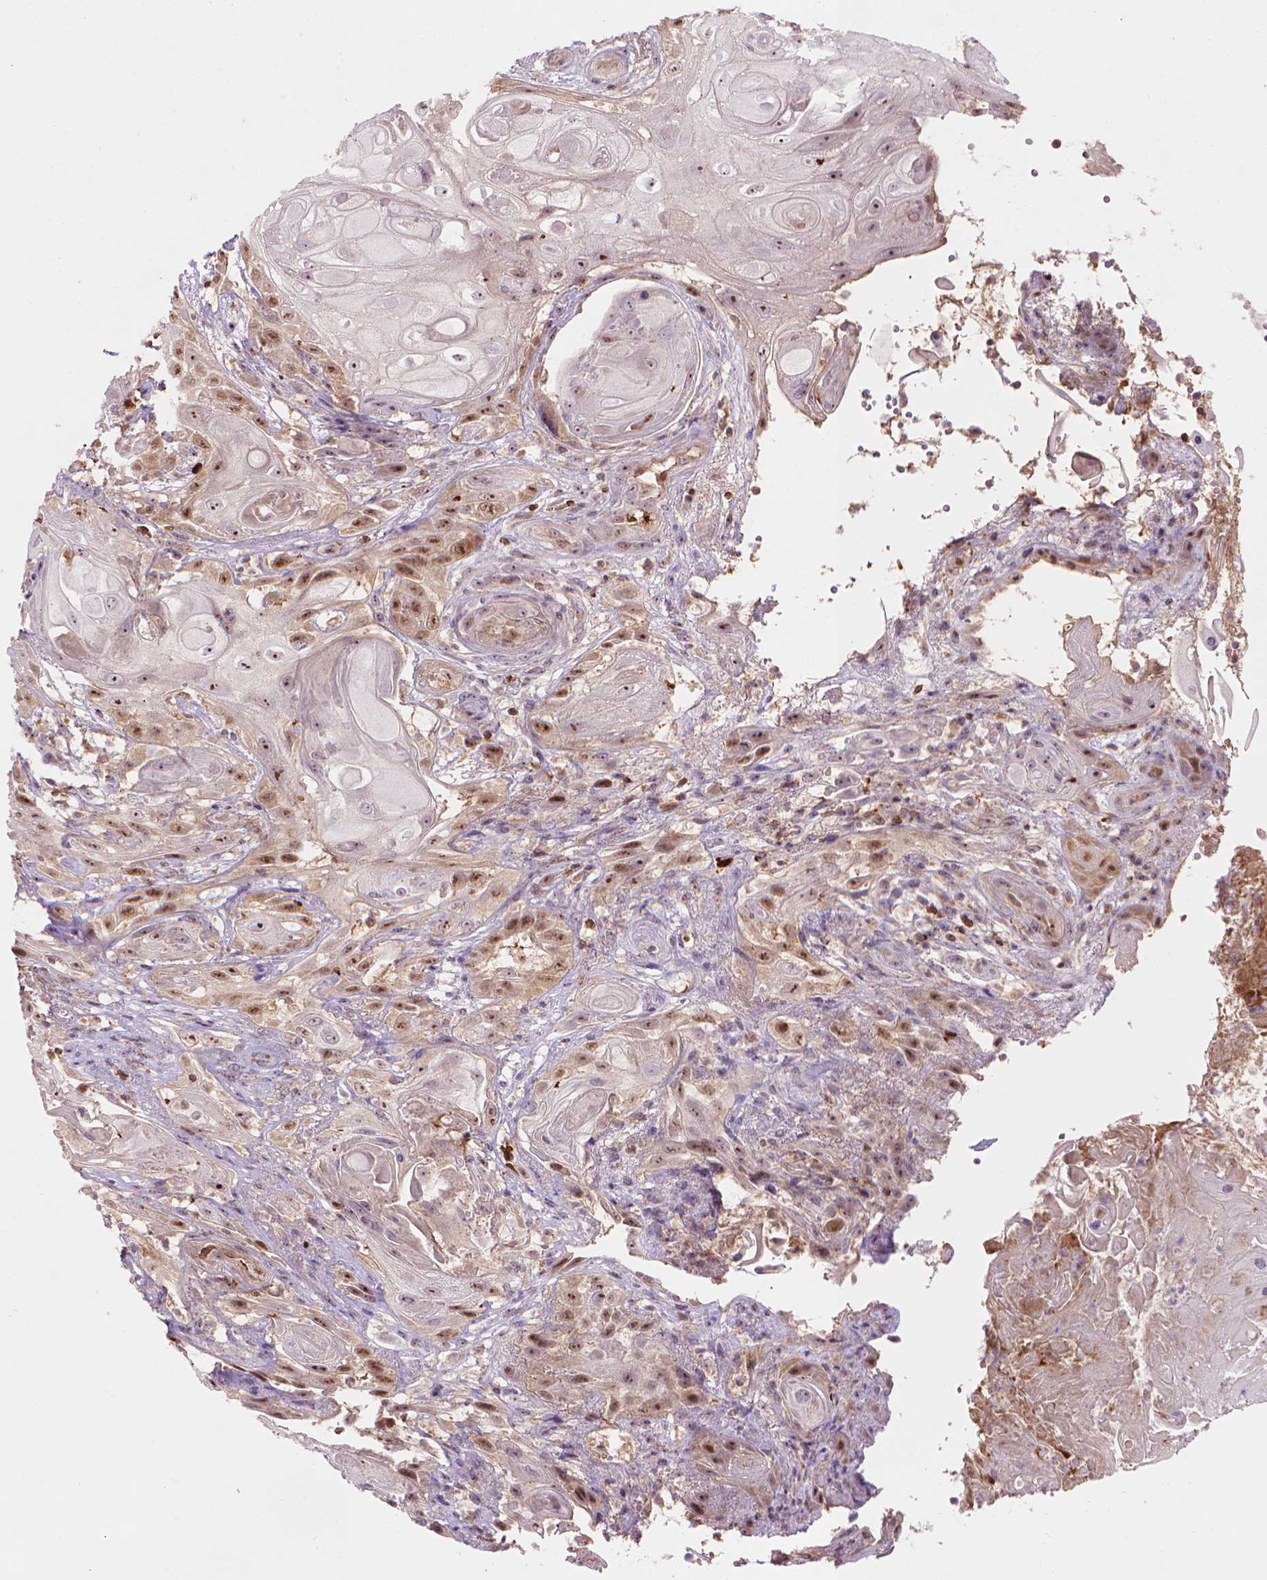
{"staining": {"intensity": "moderate", "quantity": "25%-75%", "location": "nuclear"}, "tissue": "skin cancer", "cell_type": "Tumor cells", "image_type": "cancer", "snomed": [{"axis": "morphology", "description": "Squamous cell carcinoma, NOS"}, {"axis": "topography", "description": "Skin"}], "caption": "DAB (3,3'-diaminobenzidine) immunohistochemical staining of squamous cell carcinoma (skin) shows moderate nuclear protein staining in approximately 25%-75% of tumor cells.", "gene": "SMC2", "patient": {"sex": "male", "age": 62}}